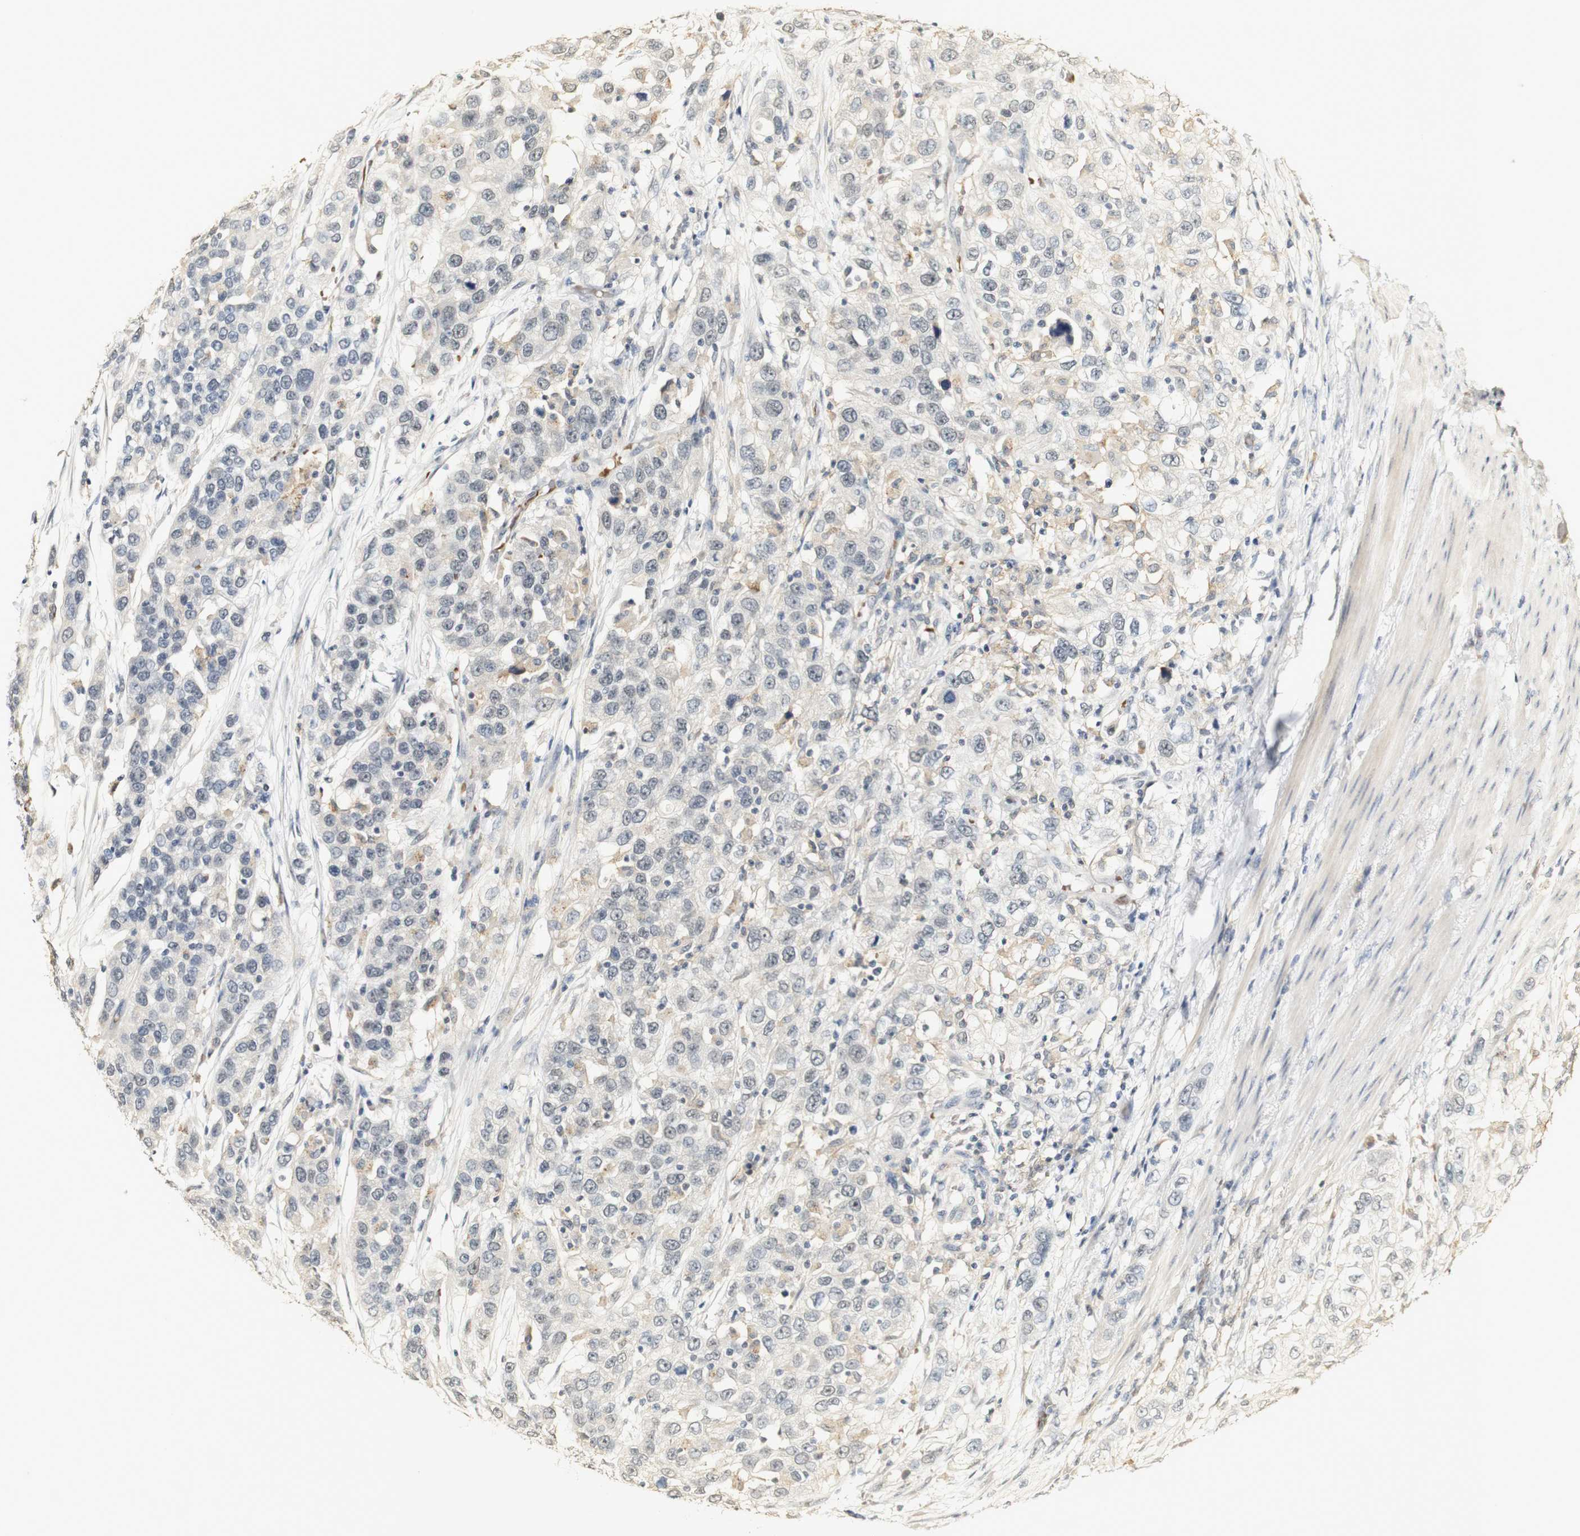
{"staining": {"intensity": "negative", "quantity": "none", "location": "none"}, "tissue": "urothelial cancer", "cell_type": "Tumor cells", "image_type": "cancer", "snomed": [{"axis": "morphology", "description": "Urothelial carcinoma, High grade"}, {"axis": "topography", "description": "Urinary bladder"}], "caption": "Histopathology image shows no protein positivity in tumor cells of high-grade urothelial carcinoma tissue.", "gene": "SYT7", "patient": {"sex": "female", "age": 80}}